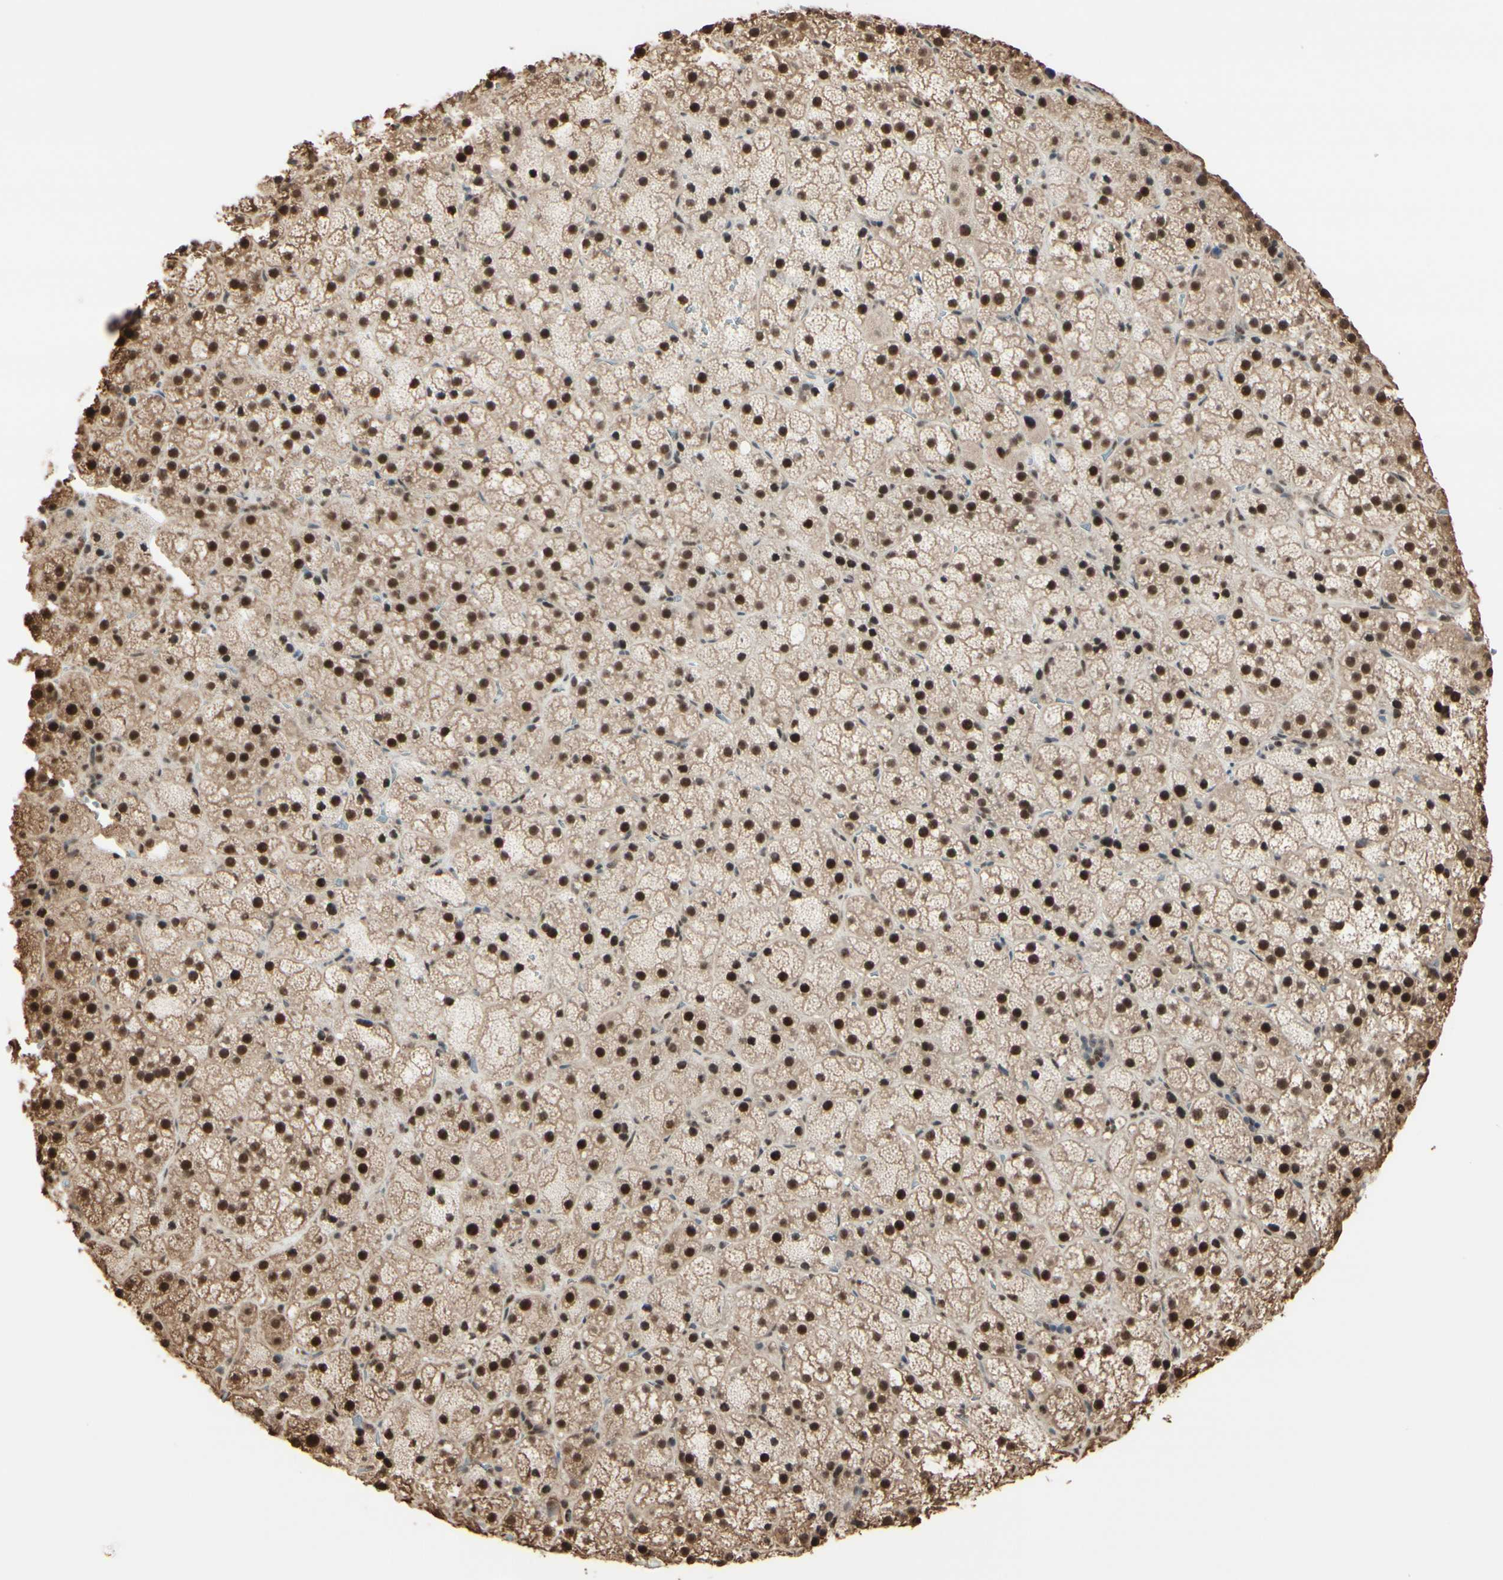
{"staining": {"intensity": "strong", "quantity": ">75%", "location": "cytoplasmic/membranous,nuclear"}, "tissue": "adrenal gland", "cell_type": "Glandular cells", "image_type": "normal", "snomed": [{"axis": "morphology", "description": "Normal tissue, NOS"}, {"axis": "topography", "description": "Adrenal gland"}], "caption": "Immunohistochemical staining of normal human adrenal gland exhibits strong cytoplasmic/membranous,nuclear protein positivity in approximately >75% of glandular cells.", "gene": "HSF1", "patient": {"sex": "female", "age": 57}}